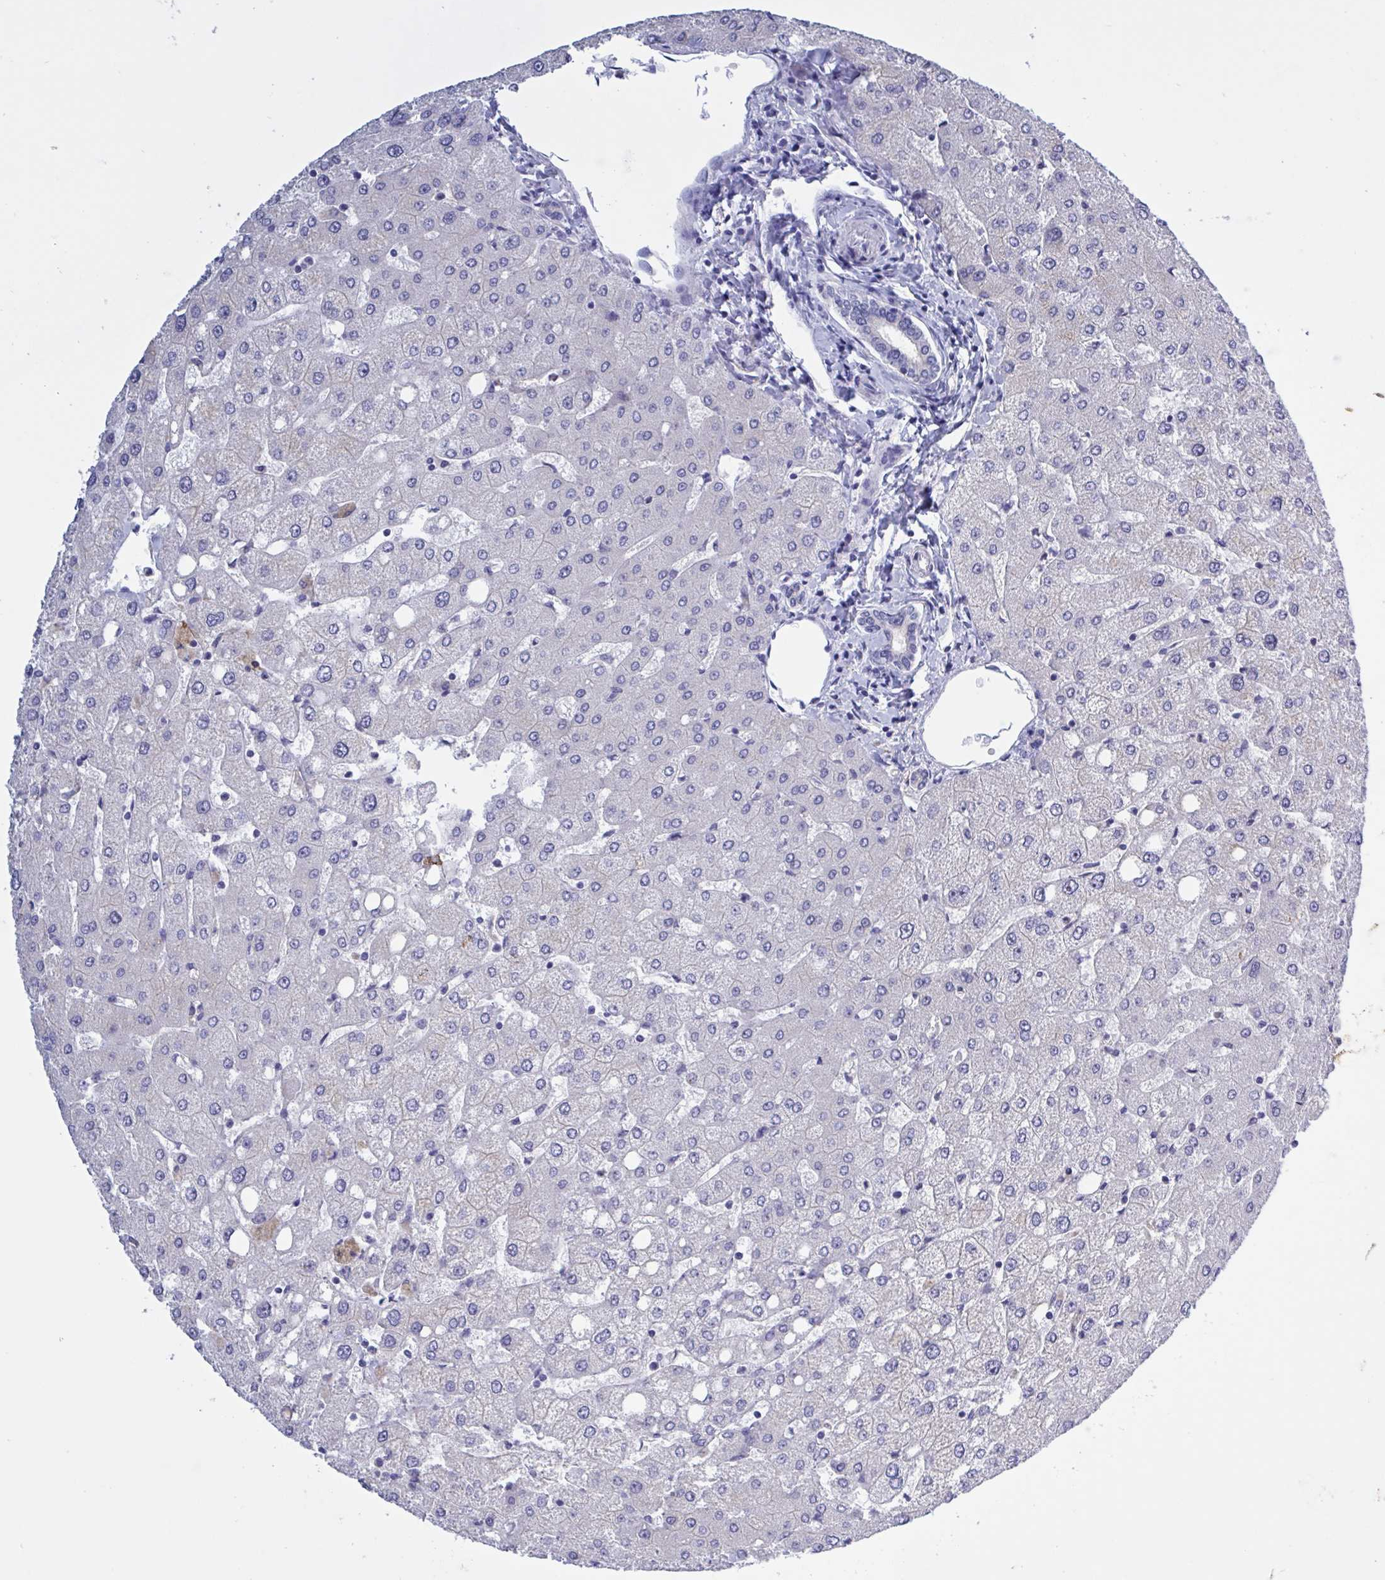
{"staining": {"intensity": "negative", "quantity": "none", "location": "none"}, "tissue": "liver", "cell_type": "Cholangiocytes", "image_type": "normal", "snomed": [{"axis": "morphology", "description": "Normal tissue, NOS"}, {"axis": "topography", "description": "Liver"}], "caption": "DAB immunohistochemical staining of normal liver reveals no significant staining in cholangiocytes. (Stains: DAB immunohistochemistry with hematoxylin counter stain, Microscopy: brightfield microscopy at high magnification).", "gene": "ST14", "patient": {"sex": "female", "age": 54}}